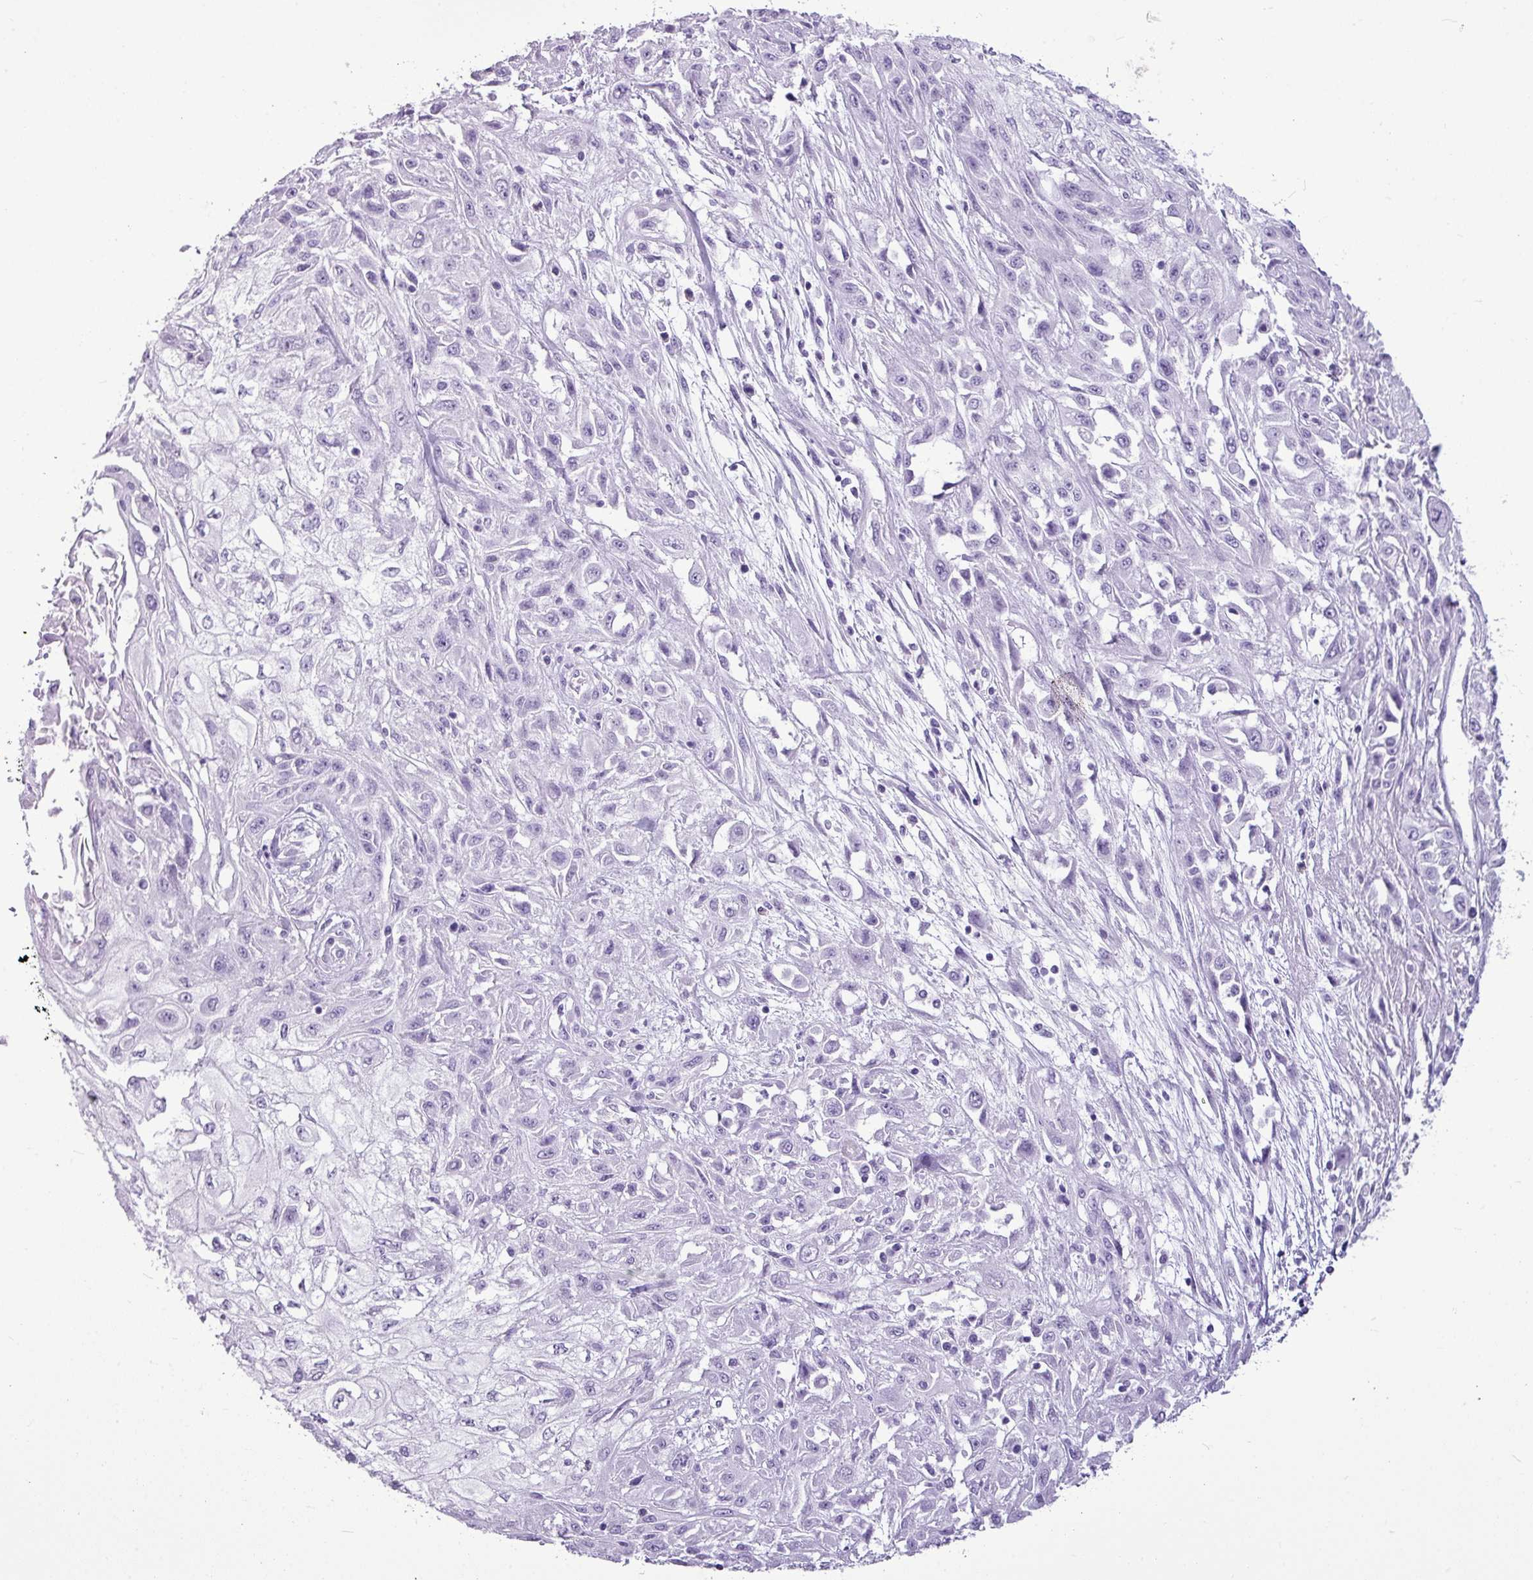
{"staining": {"intensity": "negative", "quantity": "none", "location": "none"}, "tissue": "skin cancer", "cell_type": "Tumor cells", "image_type": "cancer", "snomed": [{"axis": "morphology", "description": "Squamous cell carcinoma, NOS"}, {"axis": "morphology", "description": "Squamous cell carcinoma, metastatic, NOS"}, {"axis": "topography", "description": "Skin"}, {"axis": "topography", "description": "Lymph node"}], "caption": "Skin cancer was stained to show a protein in brown. There is no significant positivity in tumor cells.", "gene": "AMY1B", "patient": {"sex": "male", "age": 75}}